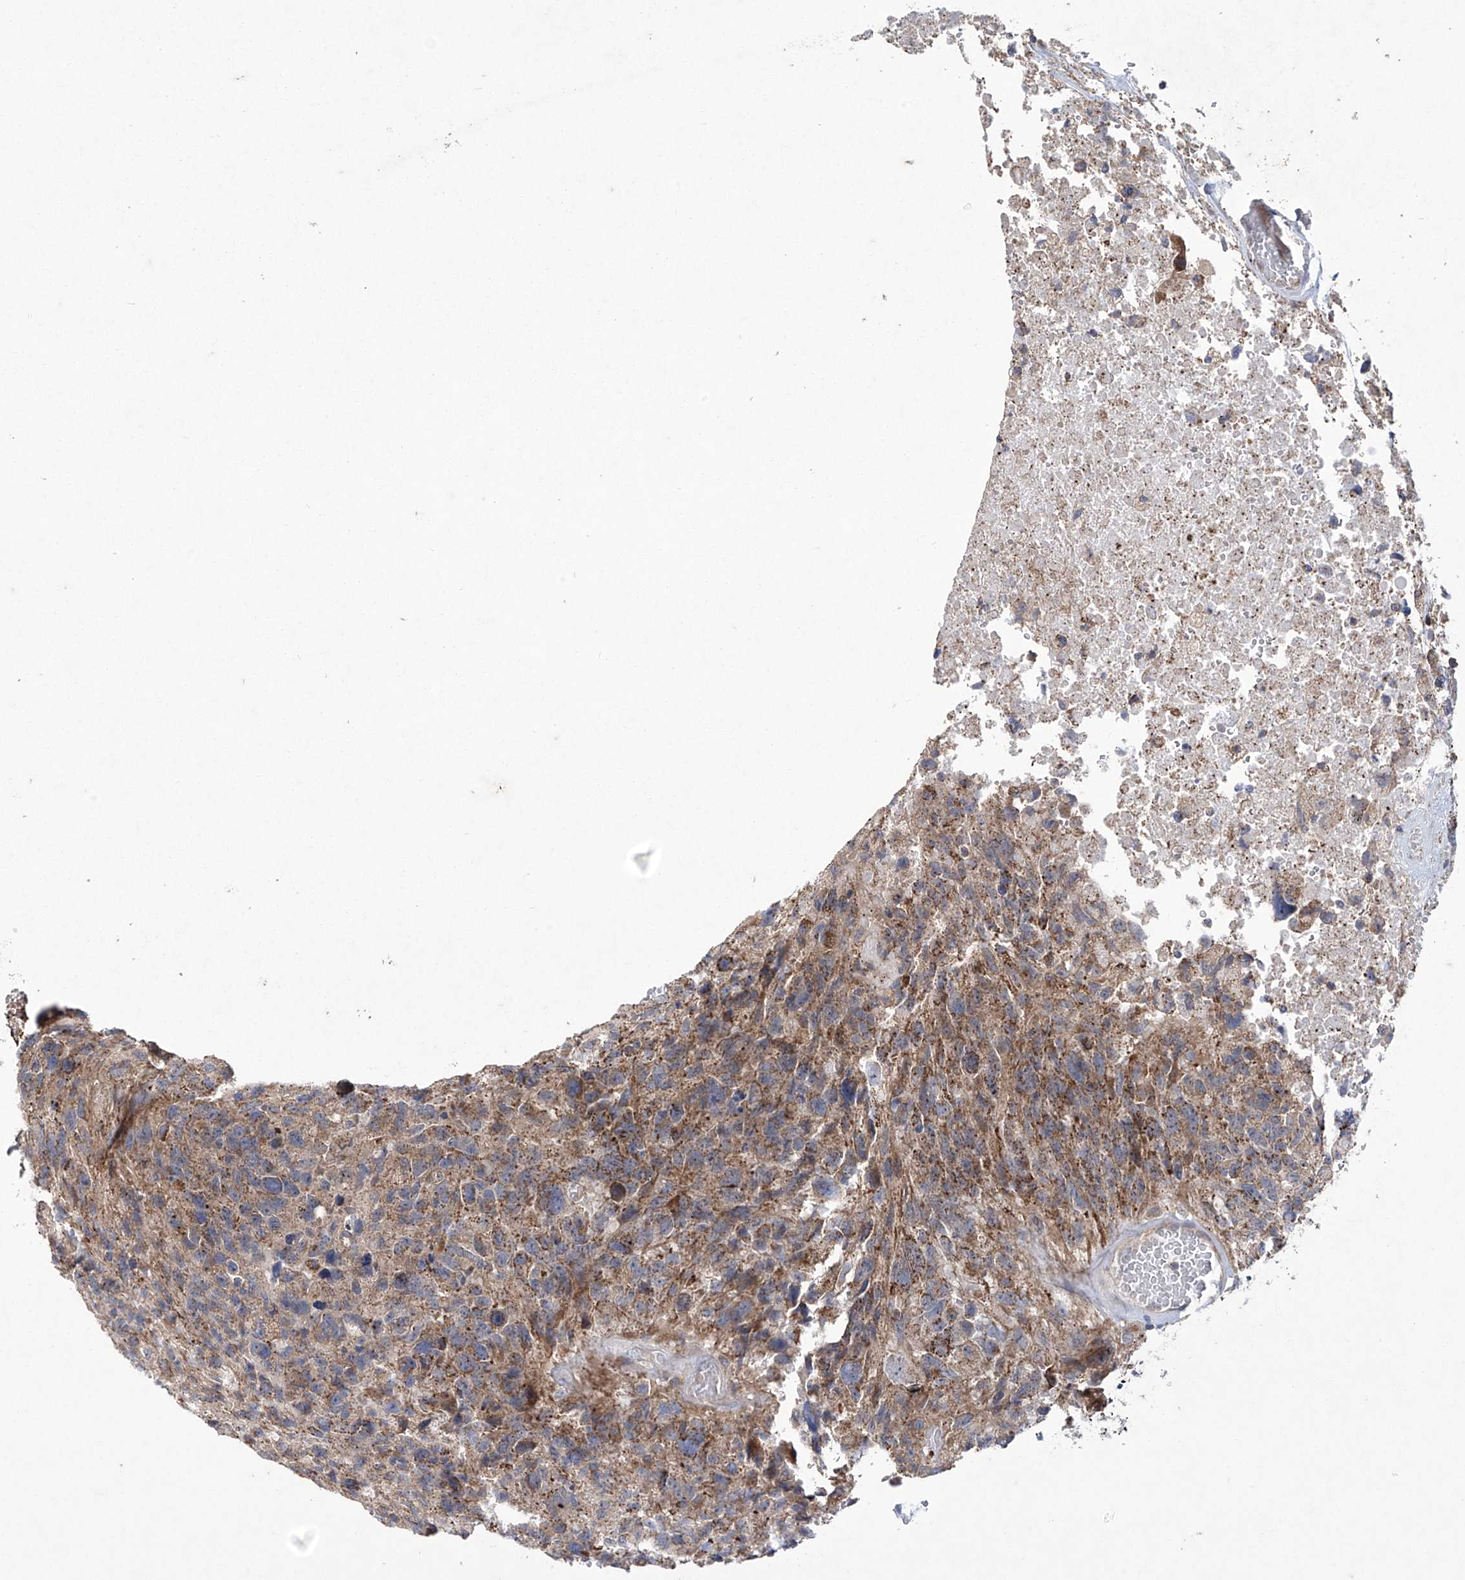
{"staining": {"intensity": "moderate", "quantity": ">75%", "location": "cytoplasmic/membranous"}, "tissue": "glioma", "cell_type": "Tumor cells", "image_type": "cancer", "snomed": [{"axis": "morphology", "description": "Glioma, malignant, High grade"}, {"axis": "topography", "description": "Brain"}], "caption": "Malignant glioma (high-grade) stained with a brown dye demonstrates moderate cytoplasmic/membranous positive expression in approximately >75% of tumor cells.", "gene": "TRIM60", "patient": {"sex": "male", "age": 69}}